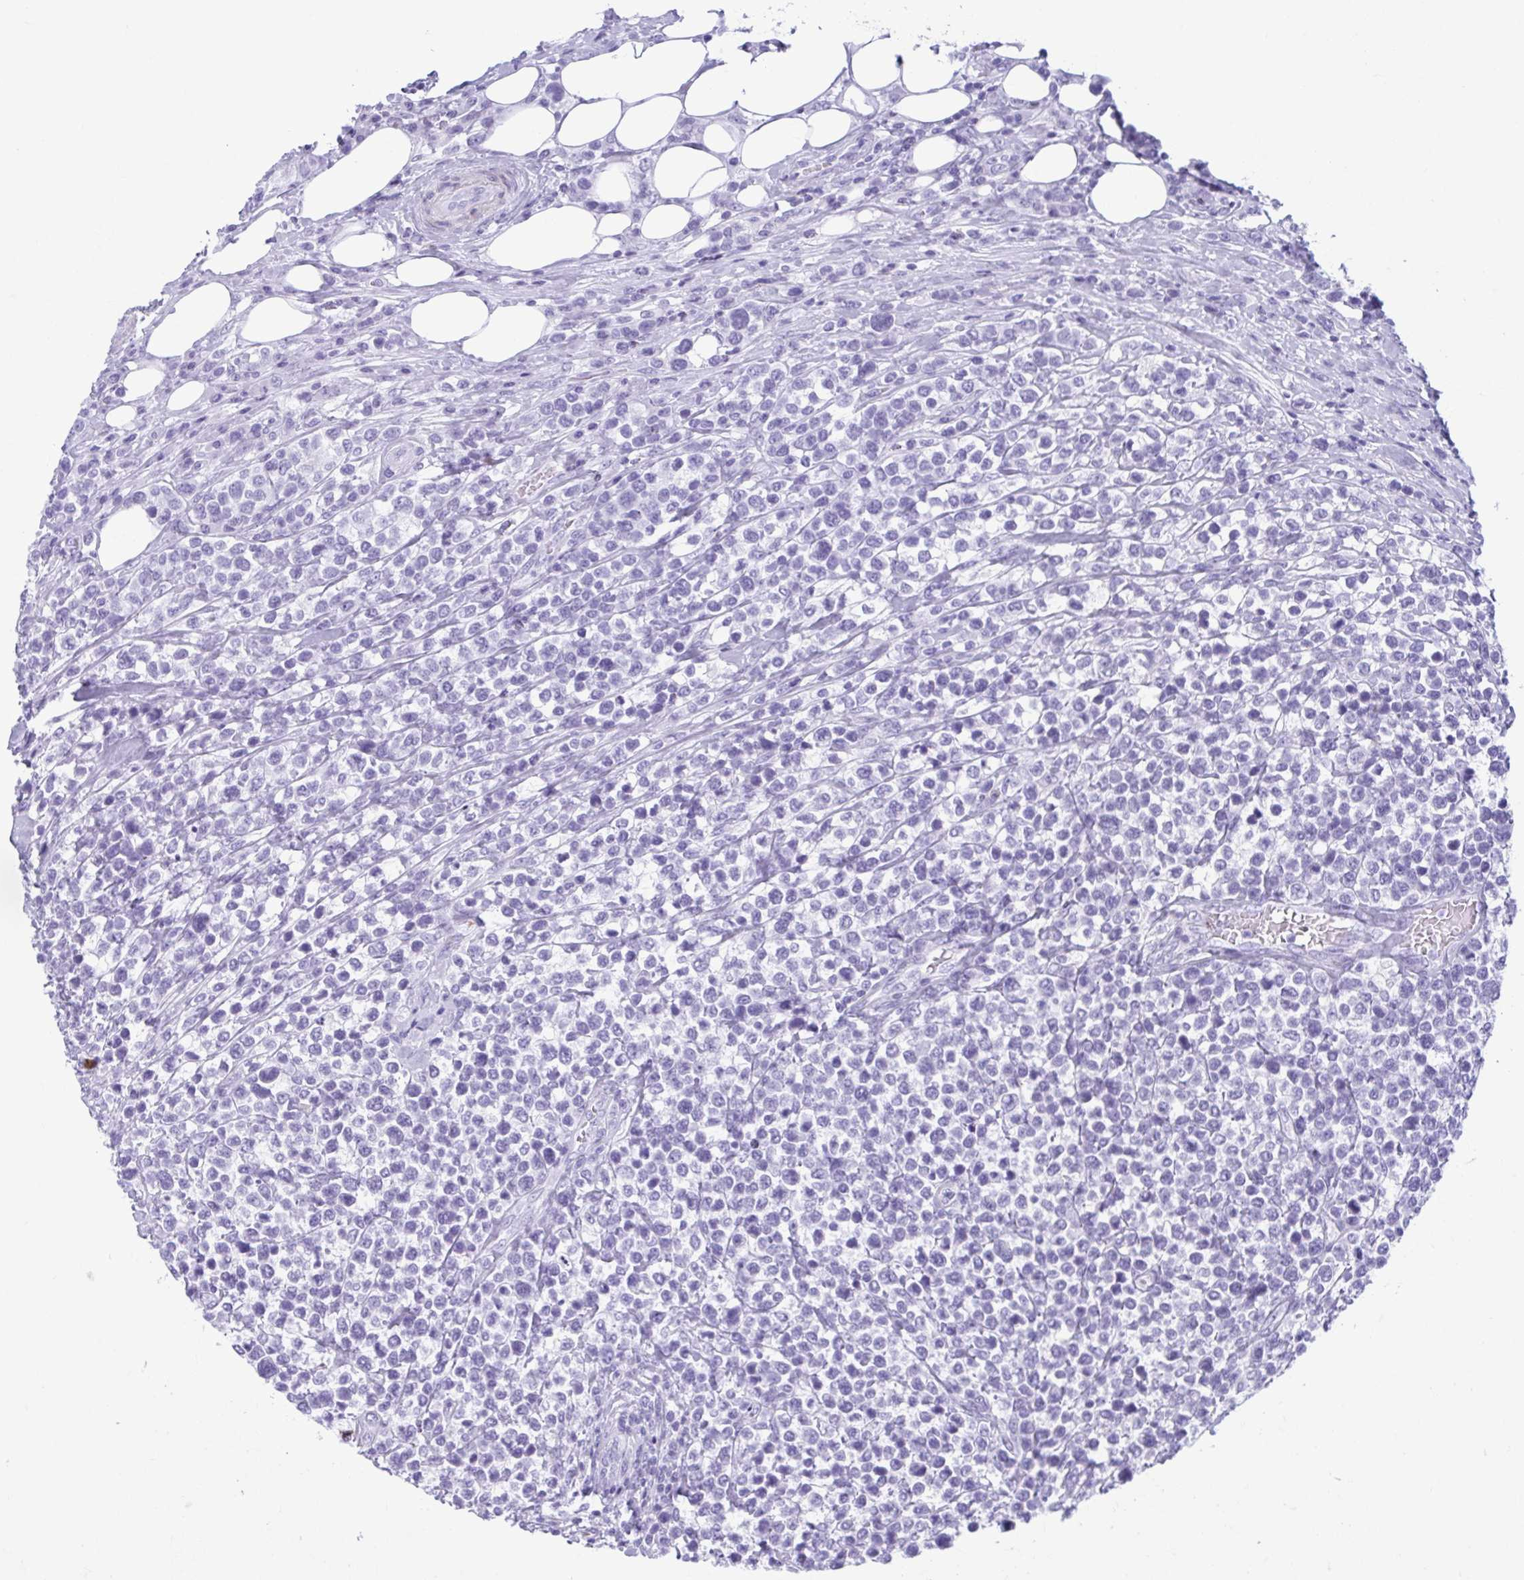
{"staining": {"intensity": "negative", "quantity": "none", "location": "none"}, "tissue": "lymphoma", "cell_type": "Tumor cells", "image_type": "cancer", "snomed": [{"axis": "morphology", "description": "Malignant lymphoma, non-Hodgkin's type, High grade"}, {"axis": "topography", "description": "Soft tissue"}], "caption": "A micrograph of lymphoma stained for a protein demonstrates no brown staining in tumor cells.", "gene": "TCEAL3", "patient": {"sex": "female", "age": 56}}